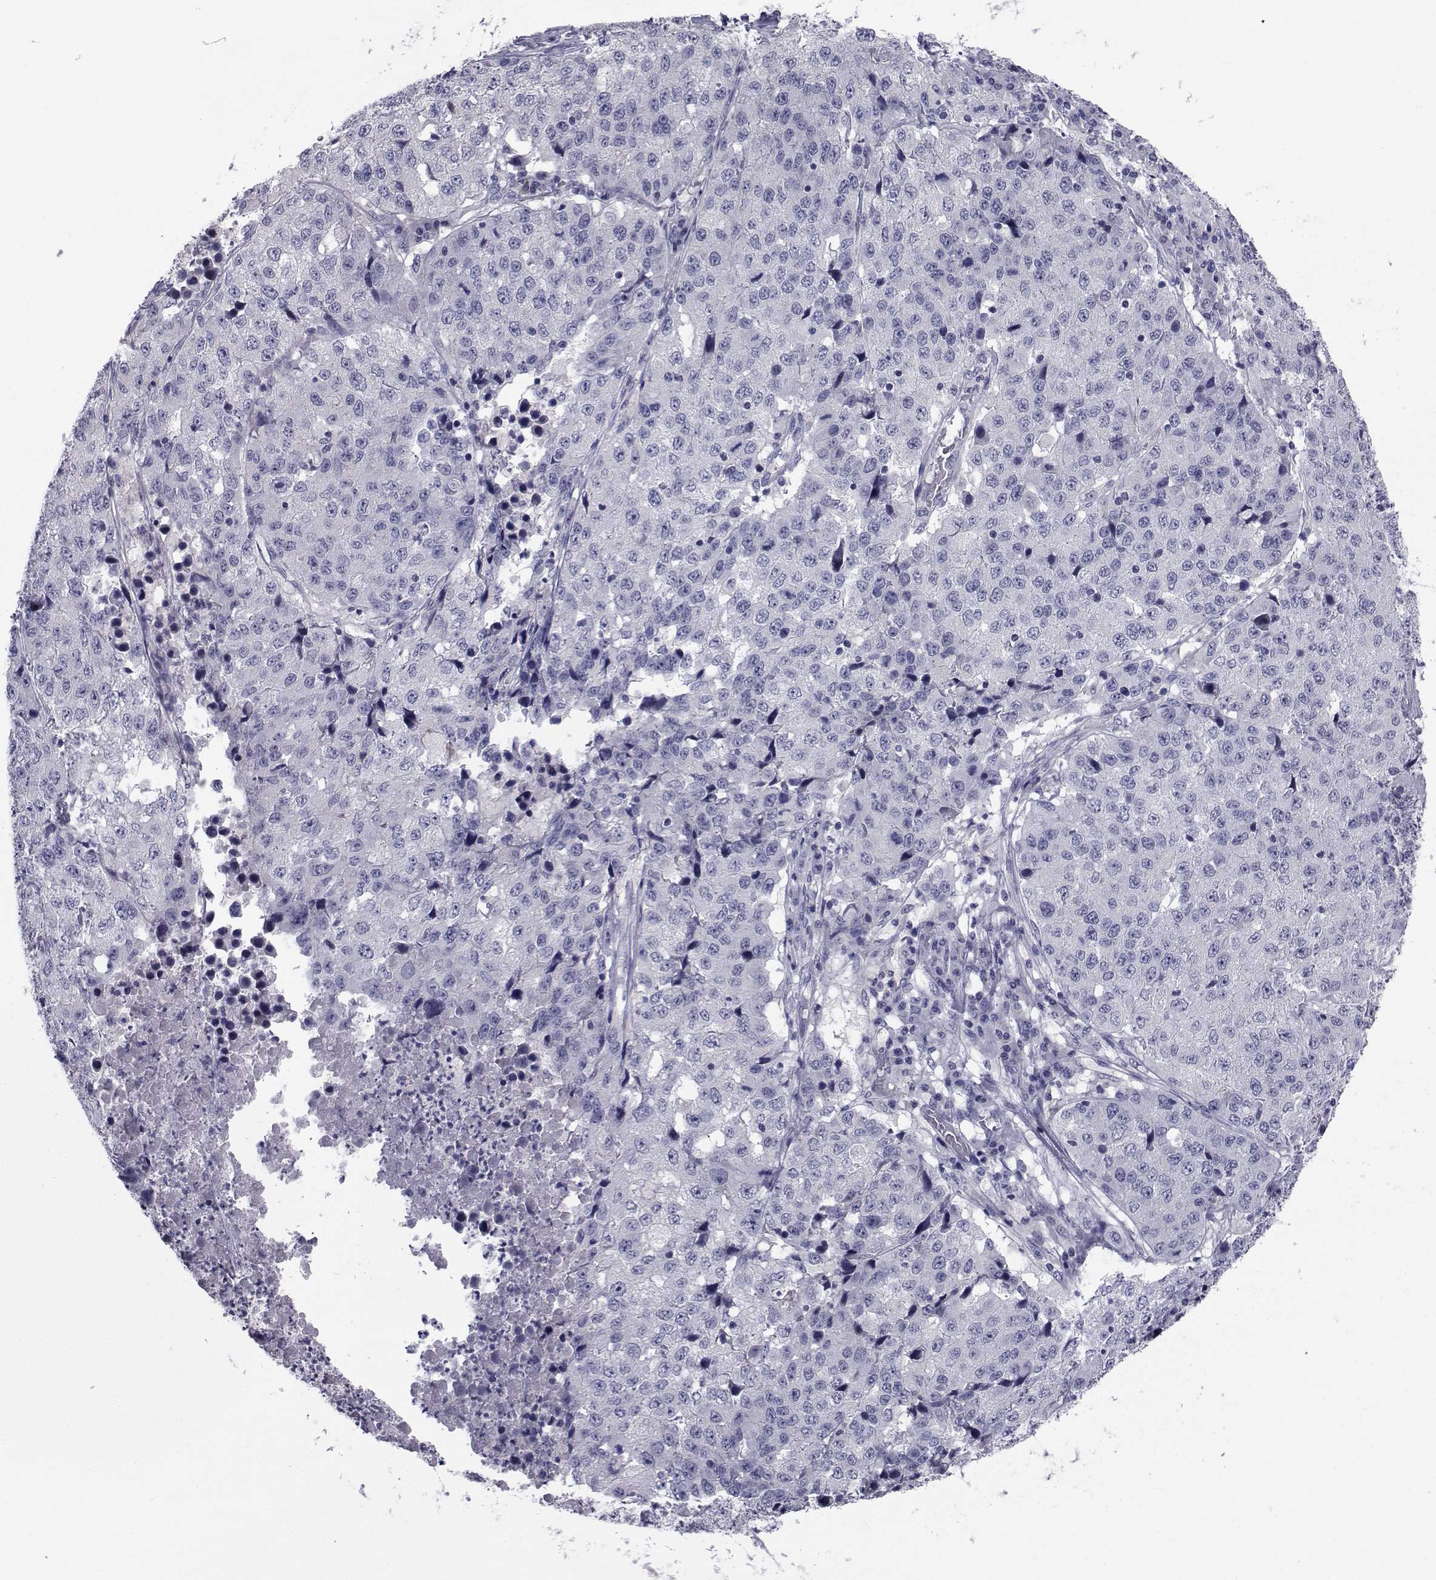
{"staining": {"intensity": "negative", "quantity": "none", "location": "none"}, "tissue": "stomach cancer", "cell_type": "Tumor cells", "image_type": "cancer", "snomed": [{"axis": "morphology", "description": "Adenocarcinoma, NOS"}, {"axis": "topography", "description": "Stomach"}], "caption": "Stomach cancer (adenocarcinoma) was stained to show a protein in brown. There is no significant expression in tumor cells.", "gene": "CHRNA1", "patient": {"sex": "male", "age": 71}}